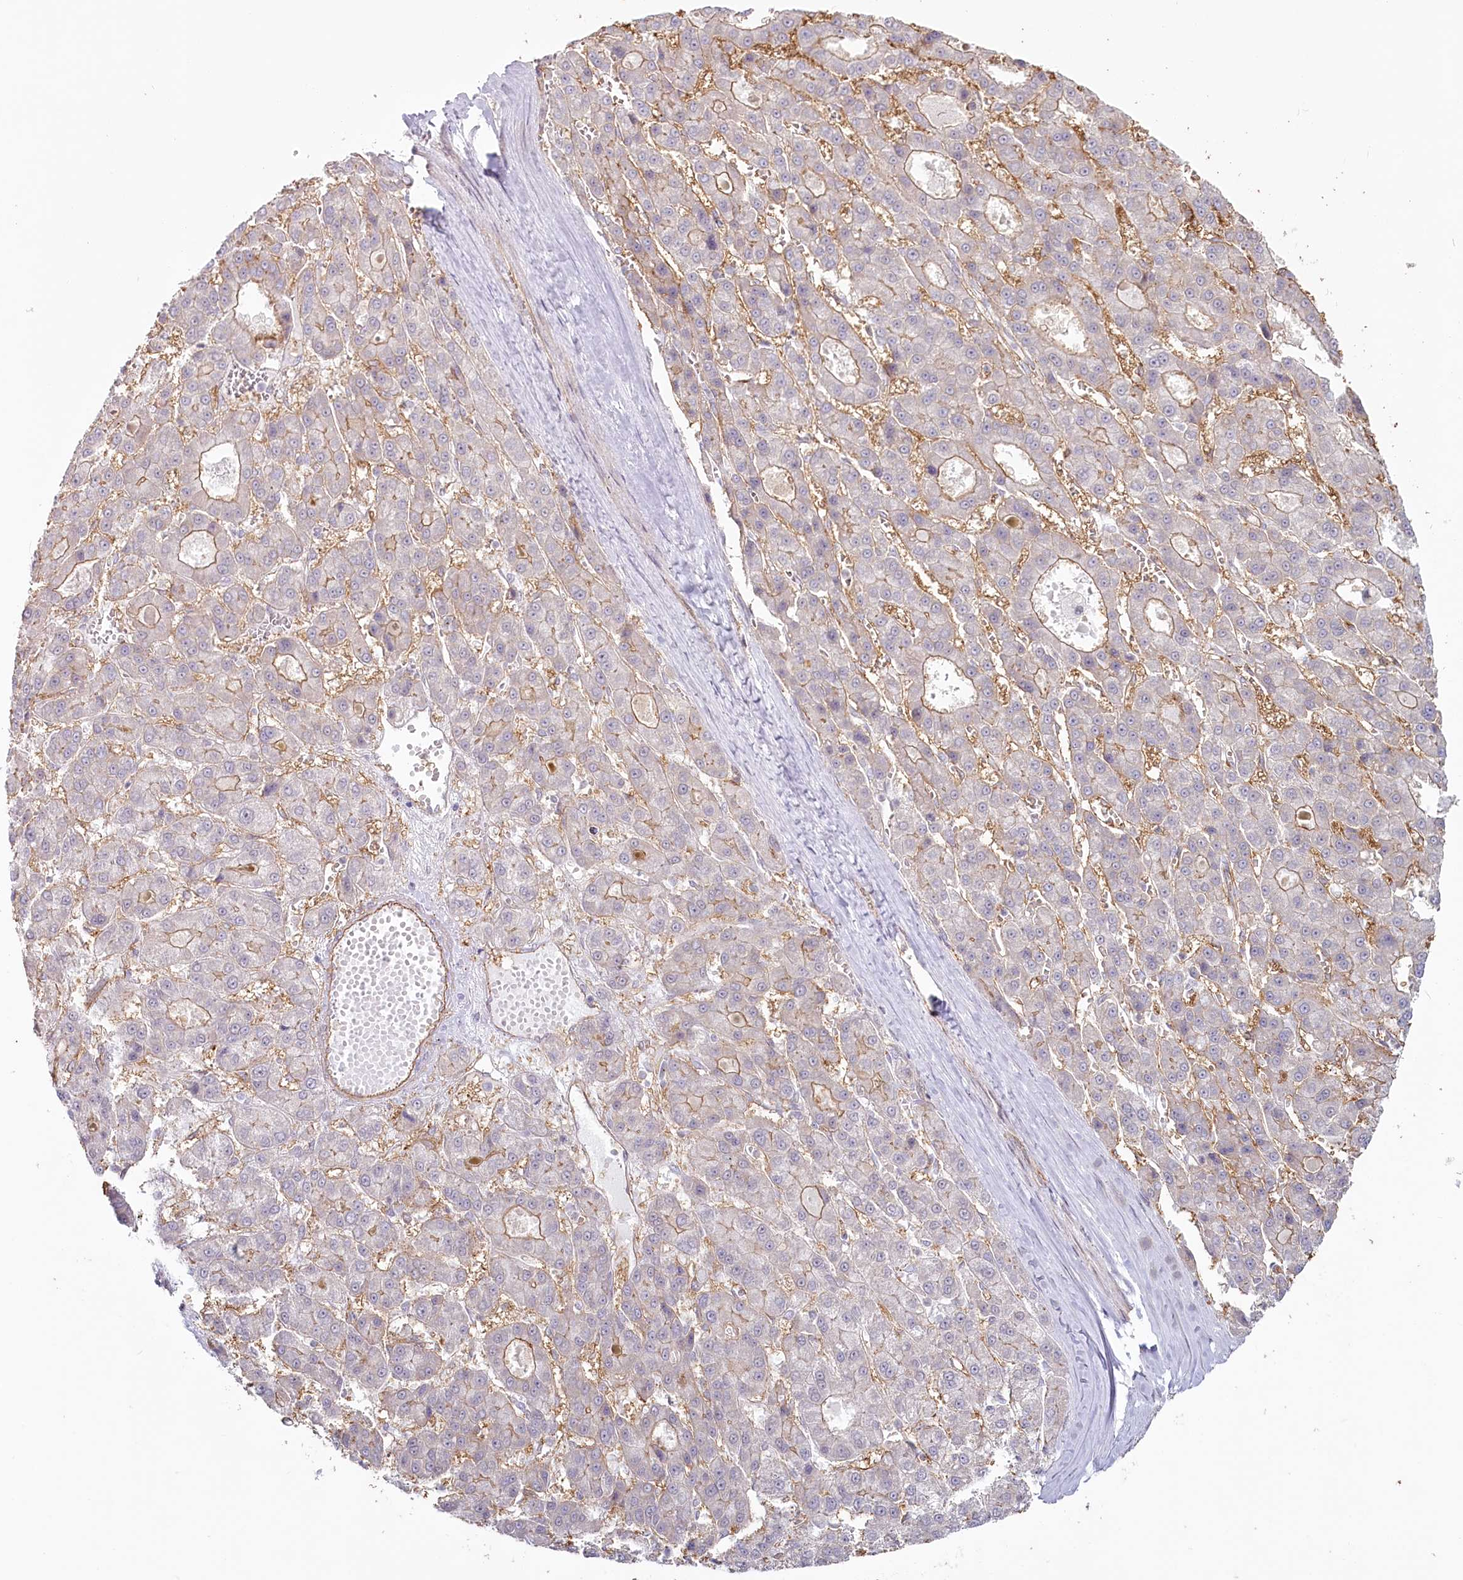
{"staining": {"intensity": "weak", "quantity": "25%-75%", "location": "cytoplasmic/membranous"}, "tissue": "liver cancer", "cell_type": "Tumor cells", "image_type": "cancer", "snomed": [{"axis": "morphology", "description": "Carcinoma, Hepatocellular, NOS"}, {"axis": "topography", "description": "Liver"}], "caption": "Tumor cells demonstrate low levels of weak cytoplasmic/membranous expression in approximately 25%-75% of cells in human hepatocellular carcinoma (liver).", "gene": "ABHD8", "patient": {"sex": "male", "age": 70}}